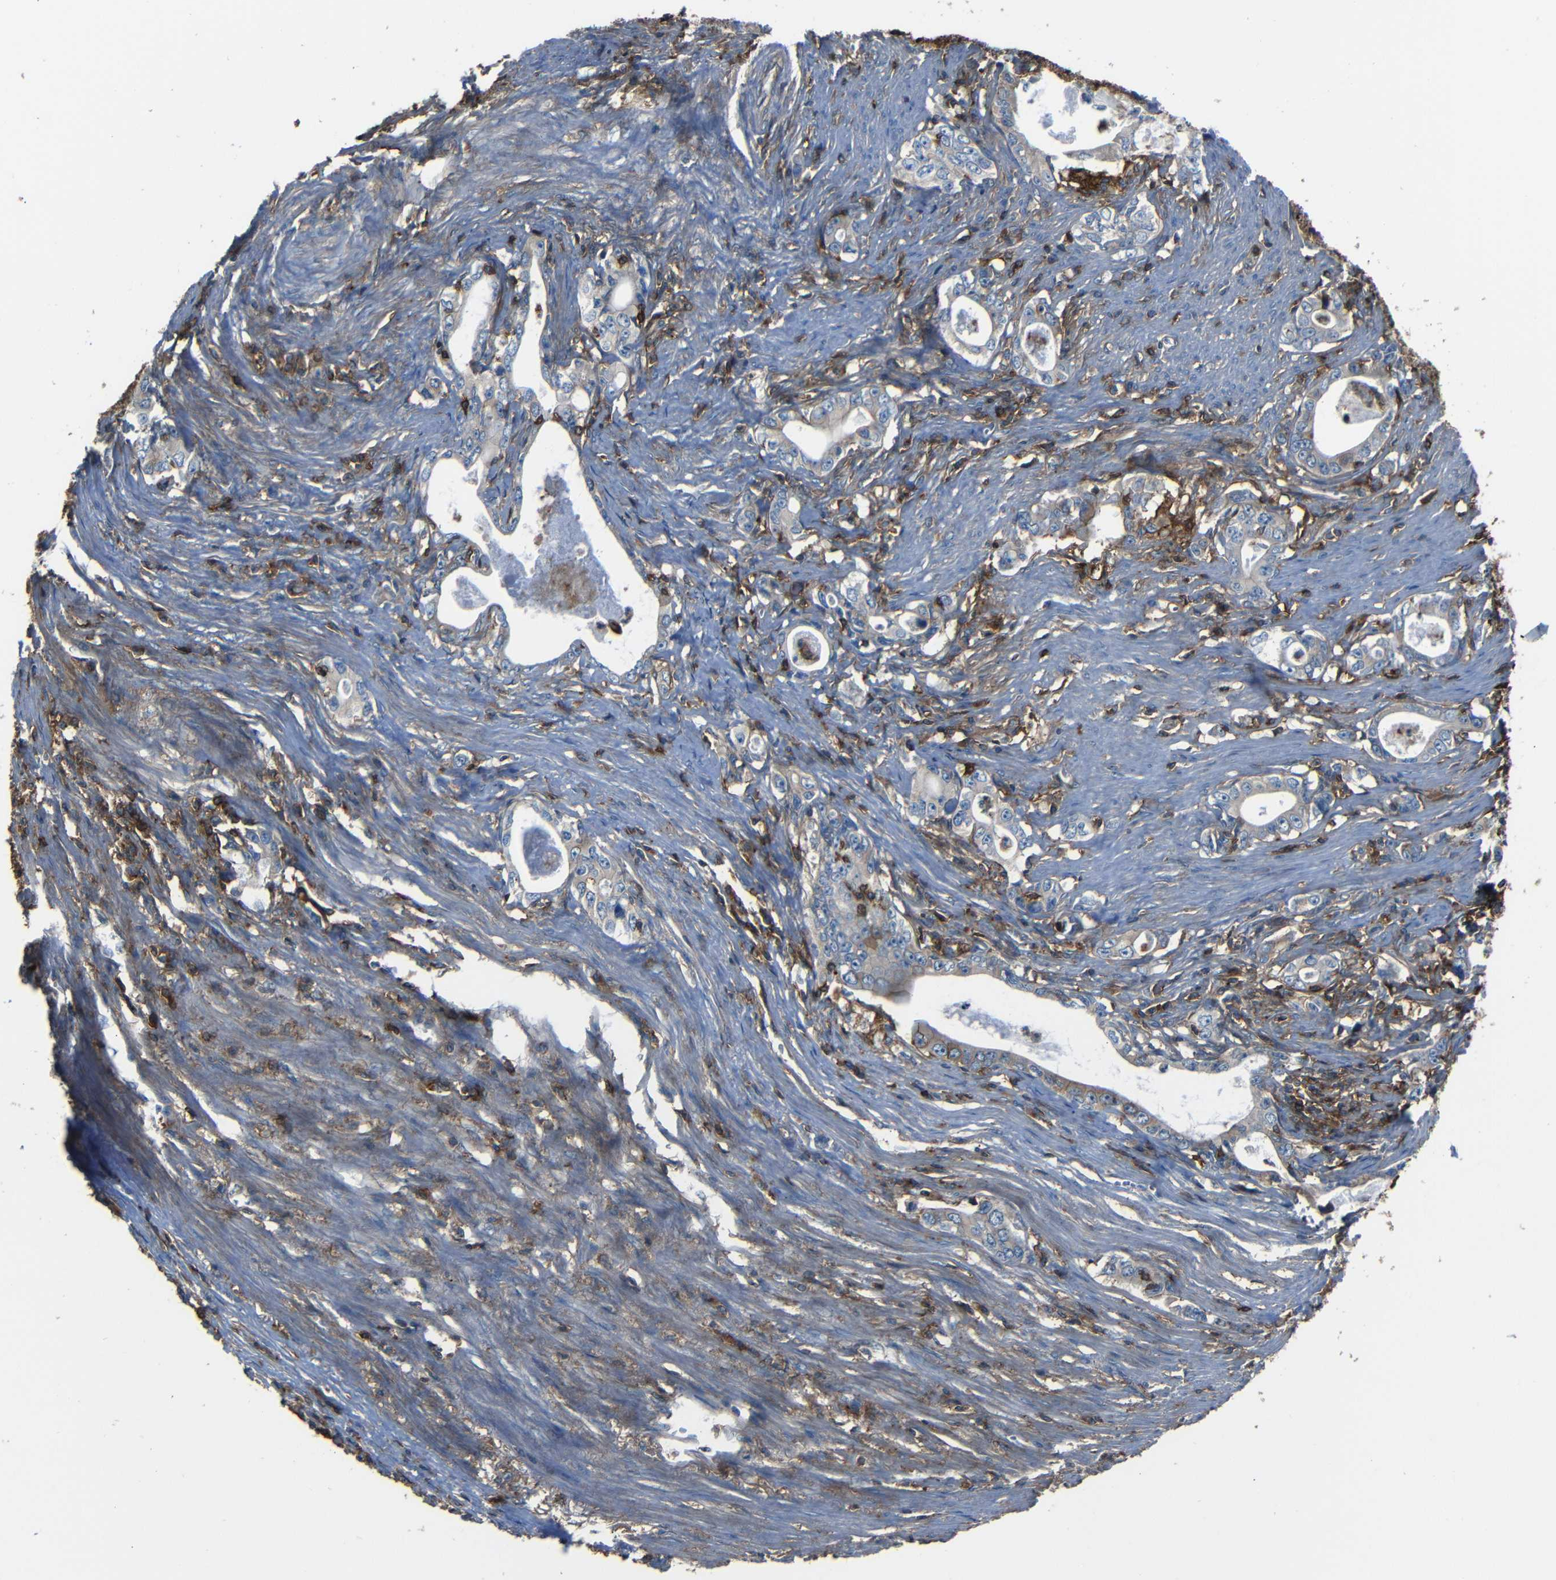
{"staining": {"intensity": "negative", "quantity": "none", "location": "none"}, "tissue": "stomach cancer", "cell_type": "Tumor cells", "image_type": "cancer", "snomed": [{"axis": "morphology", "description": "Adenocarcinoma, NOS"}, {"axis": "topography", "description": "Stomach, lower"}], "caption": "Immunohistochemistry (IHC) image of neoplastic tissue: human stomach cancer stained with DAB (3,3'-diaminobenzidine) reveals no significant protein expression in tumor cells. (Brightfield microscopy of DAB (3,3'-diaminobenzidine) IHC at high magnification).", "gene": "ADGRE5", "patient": {"sex": "female", "age": 72}}